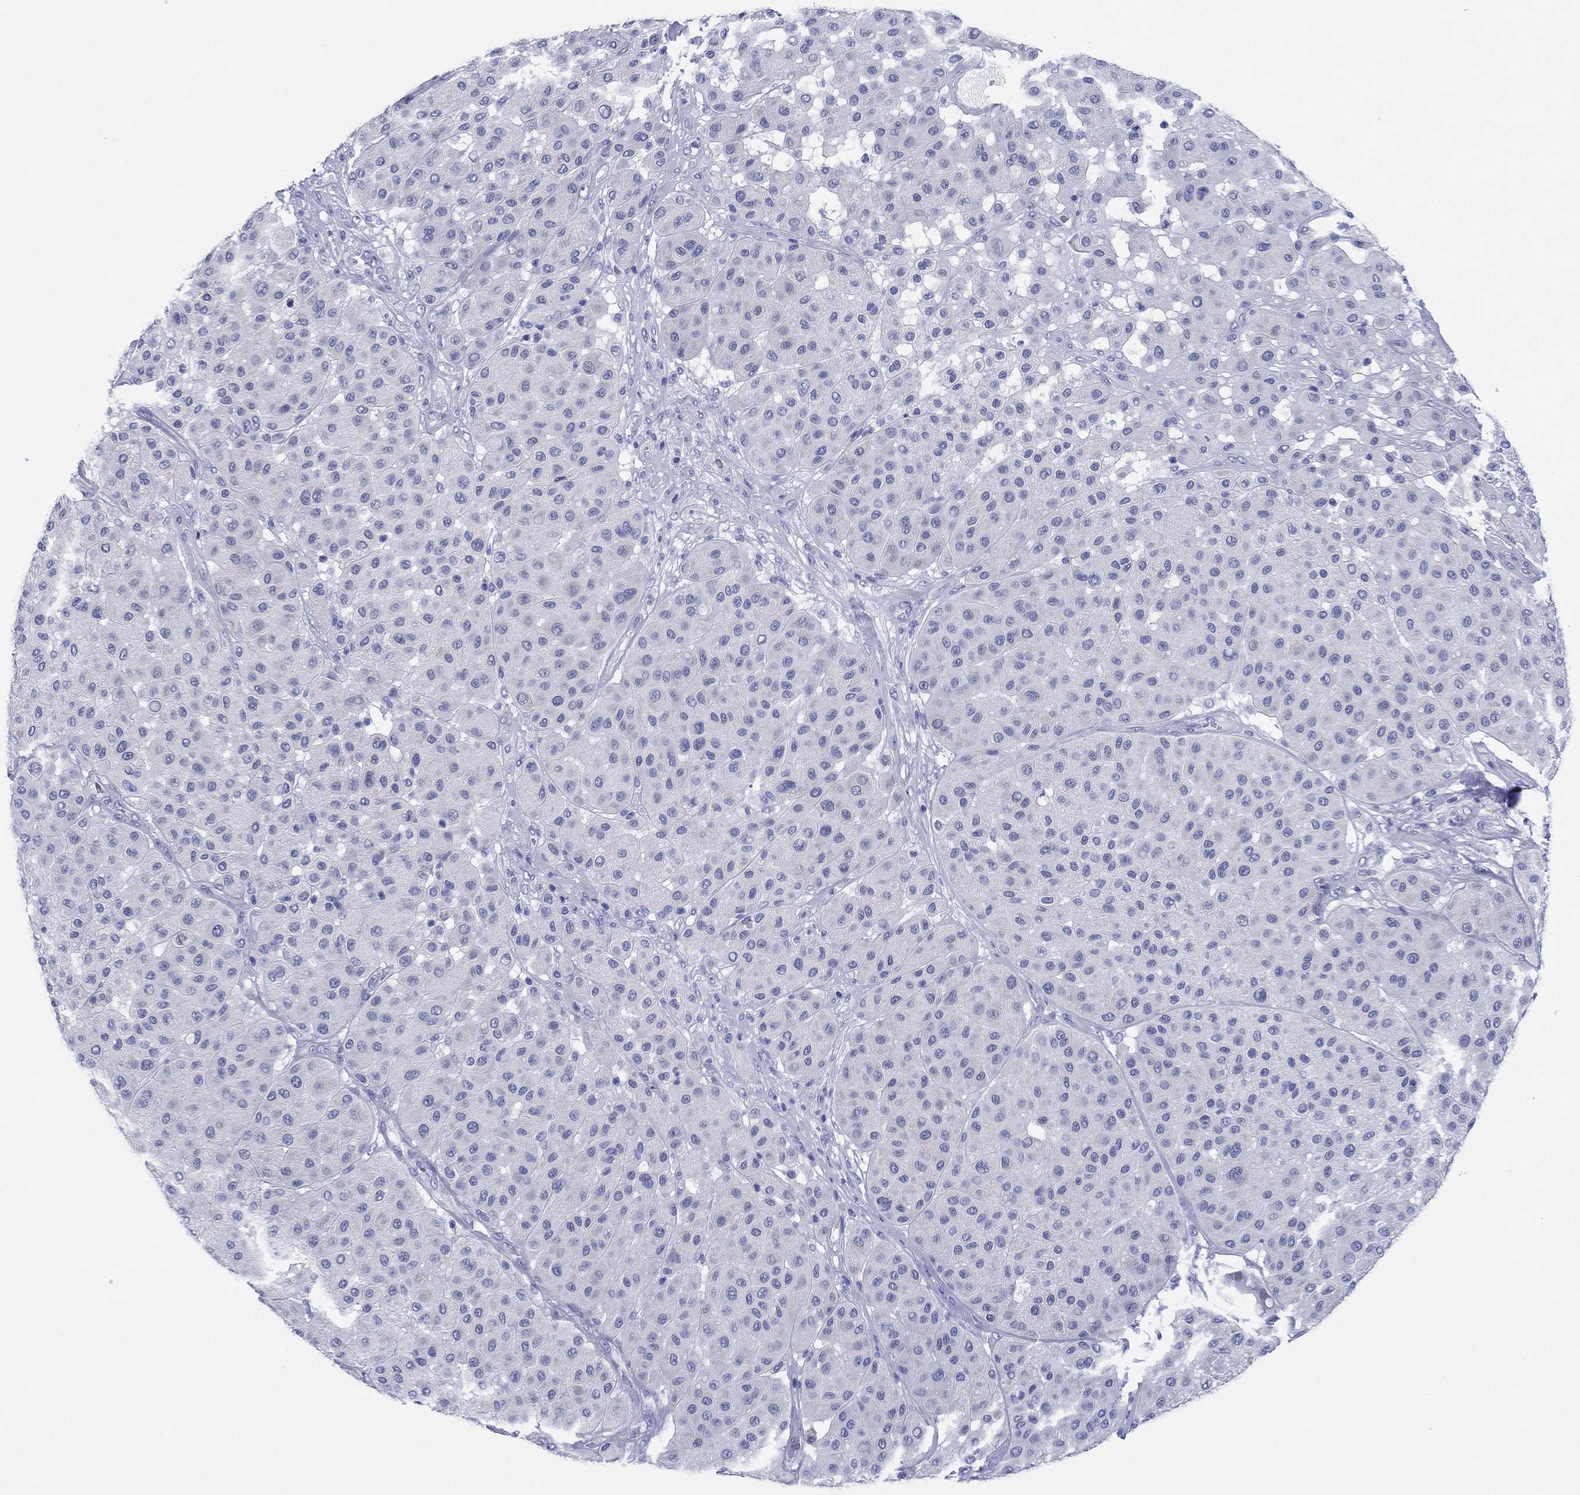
{"staining": {"intensity": "negative", "quantity": "none", "location": "none"}, "tissue": "melanoma", "cell_type": "Tumor cells", "image_type": "cancer", "snomed": [{"axis": "morphology", "description": "Malignant melanoma, Metastatic site"}, {"axis": "topography", "description": "Smooth muscle"}], "caption": "The micrograph exhibits no staining of tumor cells in malignant melanoma (metastatic site). Brightfield microscopy of immunohistochemistry (IHC) stained with DAB (3,3'-diaminobenzidine) (brown) and hematoxylin (blue), captured at high magnification.", "gene": "HCRT", "patient": {"sex": "male", "age": 41}}